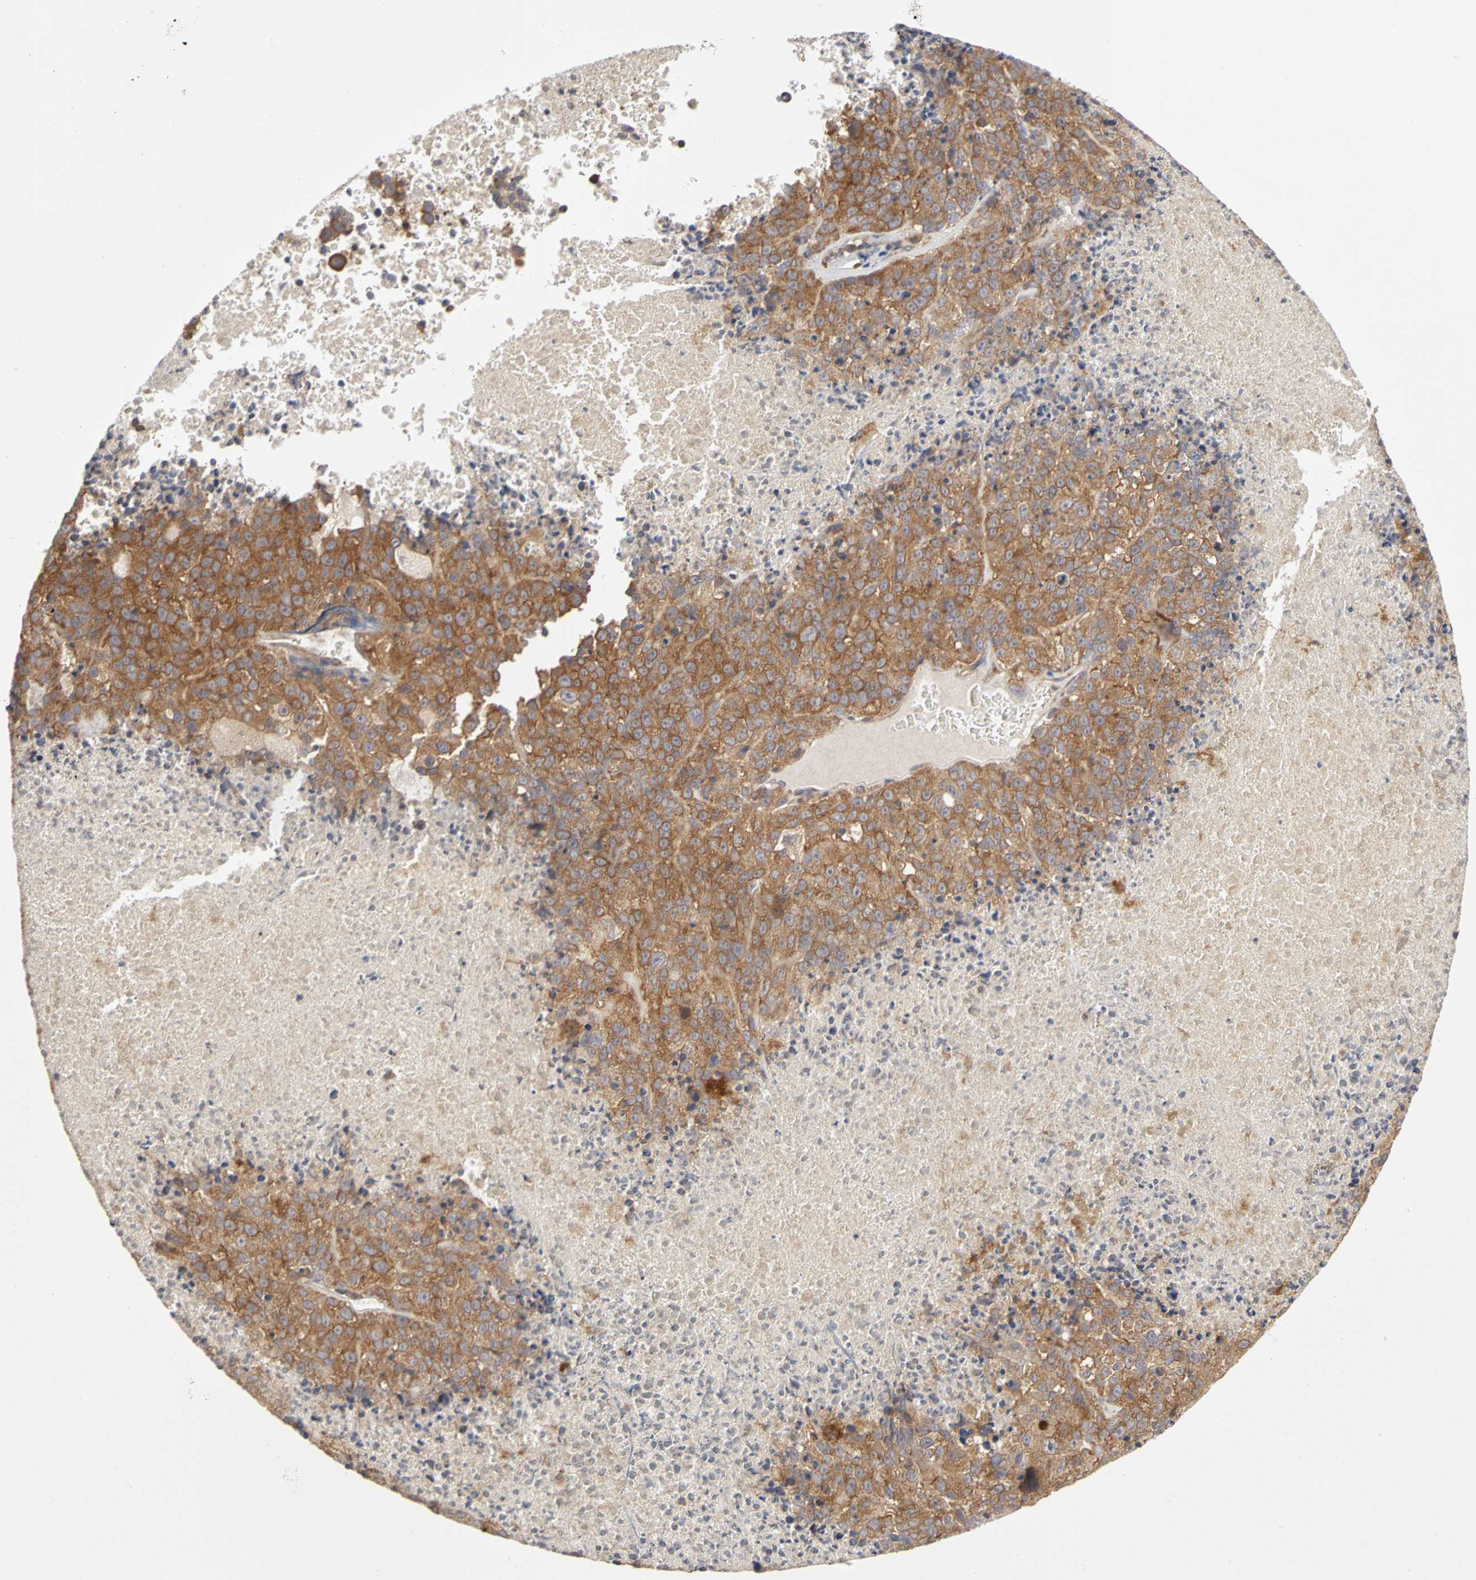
{"staining": {"intensity": "moderate", "quantity": ">75%", "location": "cytoplasmic/membranous"}, "tissue": "melanoma", "cell_type": "Tumor cells", "image_type": "cancer", "snomed": [{"axis": "morphology", "description": "Malignant melanoma, Metastatic site"}, {"axis": "topography", "description": "Cerebral cortex"}], "caption": "About >75% of tumor cells in melanoma reveal moderate cytoplasmic/membranous protein expression as visualized by brown immunohistochemical staining.", "gene": "IRAK1", "patient": {"sex": "female", "age": 52}}